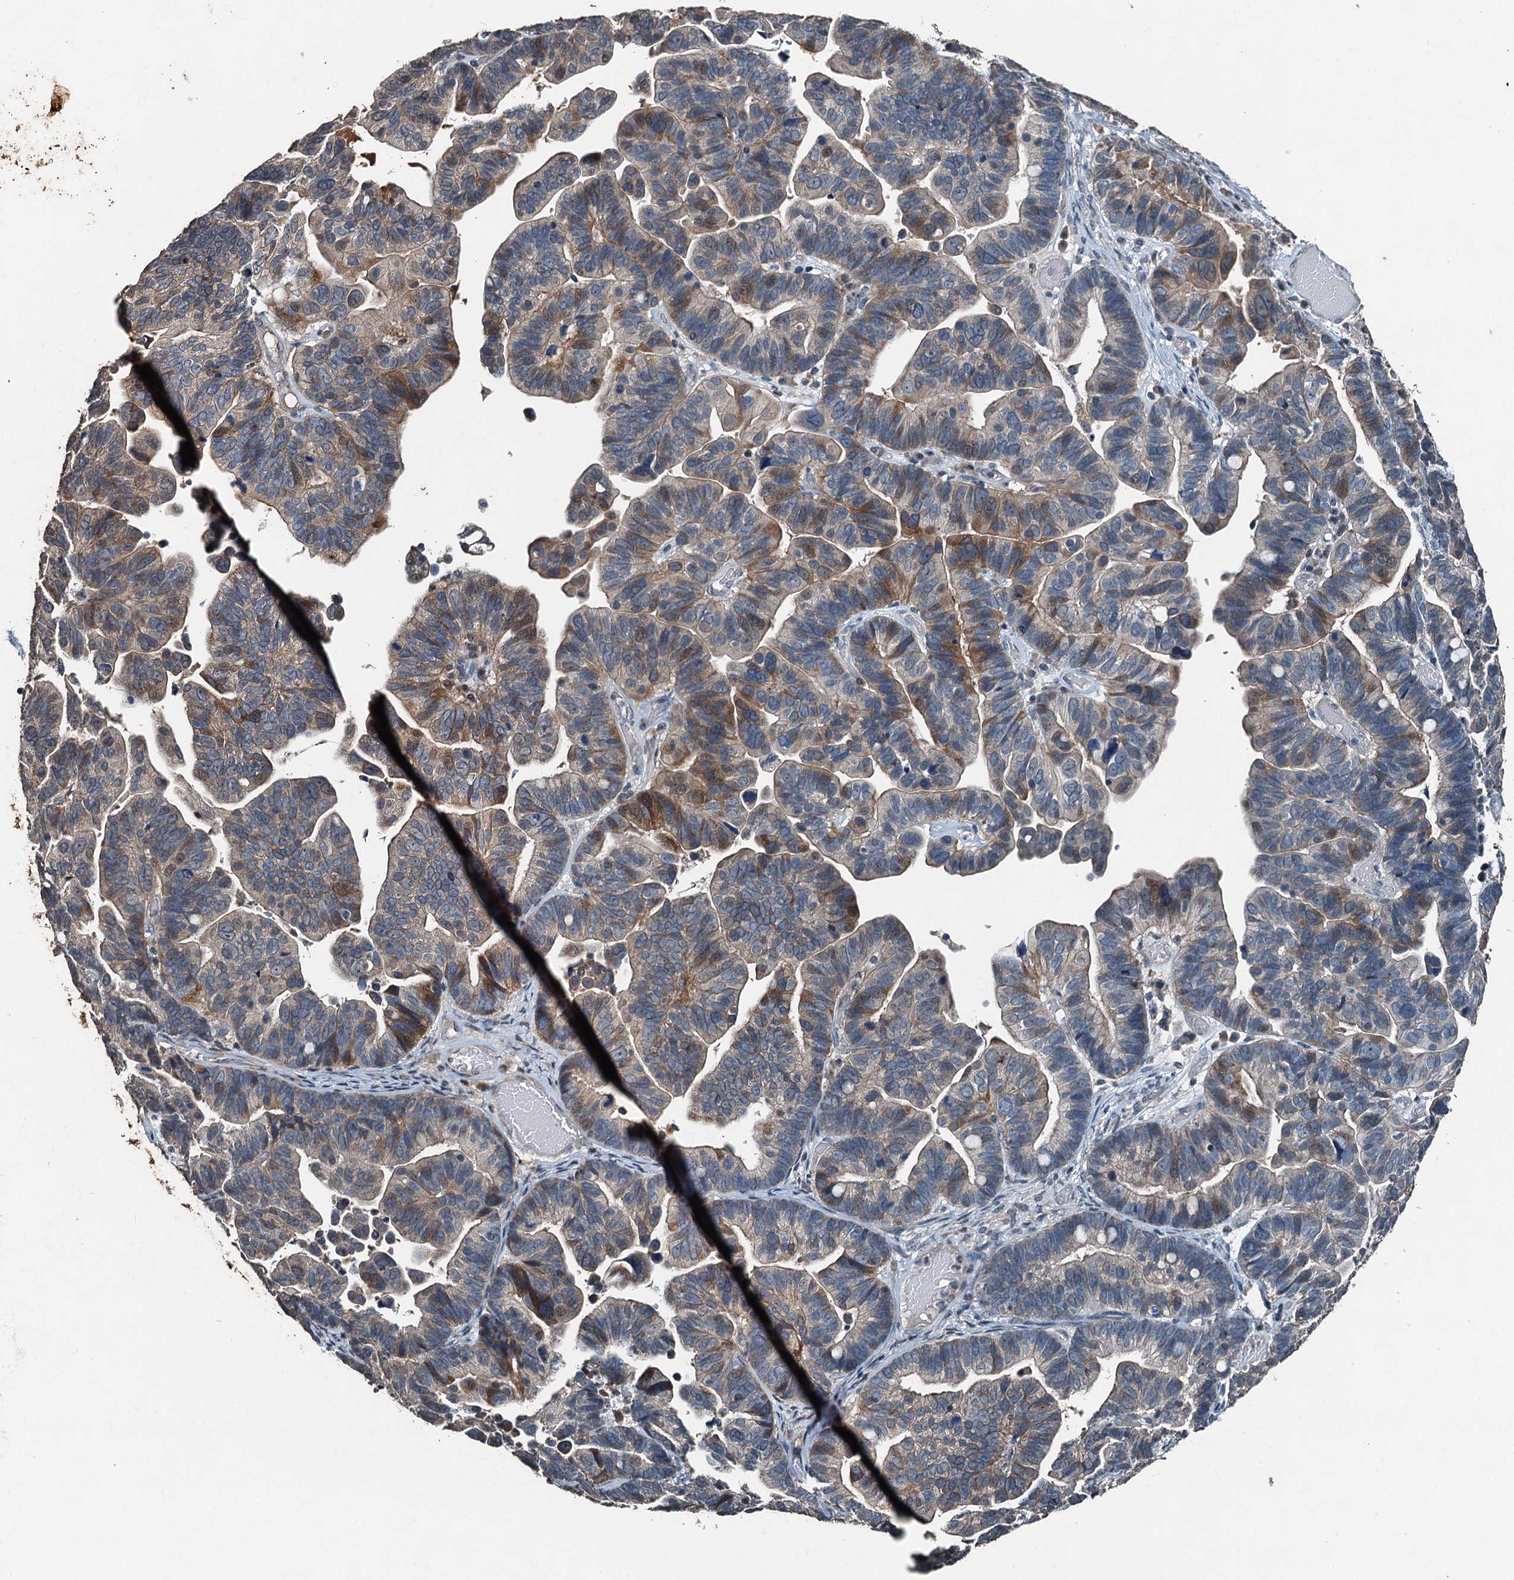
{"staining": {"intensity": "moderate", "quantity": "<25%", "location": "cytoplasmic/membranous"}, "tissue": "ovarian cancer", "cell_type": "Tumor cells", "image_type": "cancer", "snomed": [{"axis": "morphology", "description": "Cystadenocarcinoma, serous, NOS"}, {"axis": "topography", "description": "Ovary"}], "caption": "A high-resolution image shows immunohistochemistry staining of ovarian cancer (serous cystadenocarcinoma), which shows moderate cytoplasmic/membranous positivity in approximately <25% of tumor cells.", "gene": "TCTN1", "patient": {"sex": "female", "age": 56}}